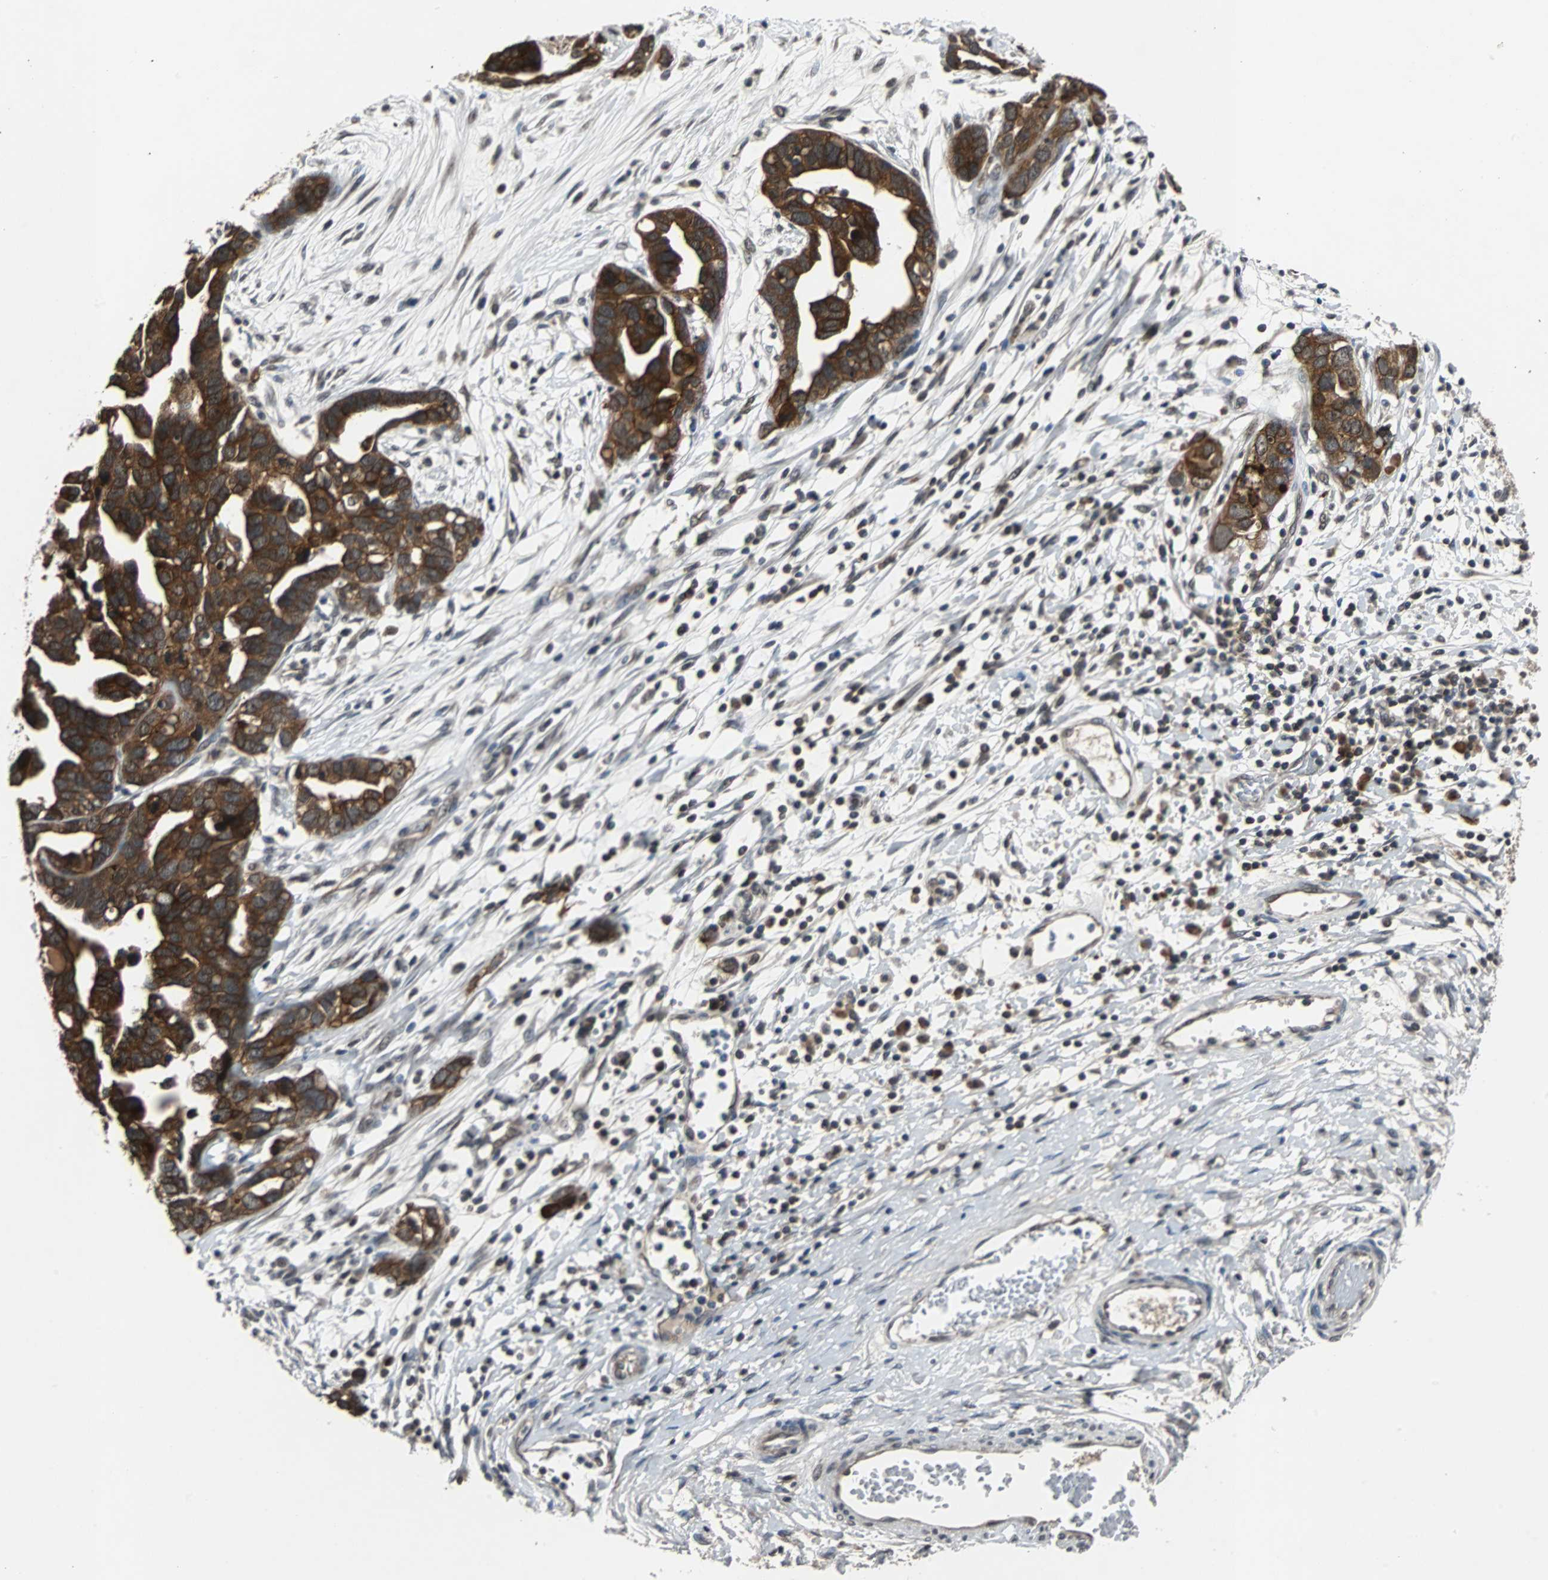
{"staining": {"intensity": "strong", "quantity": ">75%", "location": "cytoplasmic/membranous"}, "tissue": "ovarian cancer", "cell_type": "Tumor cells", "image_type": "cancer", "snomed": [{"axis": "morphology", "description": "Cystadenocarcinoma, serous, NOS"}, {"axis": "topography", "description": "Ovary"}], "caption": "Approximately >75% of tumor cells in ovarian cancer (serous cystadenocarcinoma) show strong cytoplasmic/membranous protein expression as visualized by brown immunohistochemical staining.", "gene": "LSR", "patient": {"sex": "female", "age": 54}}